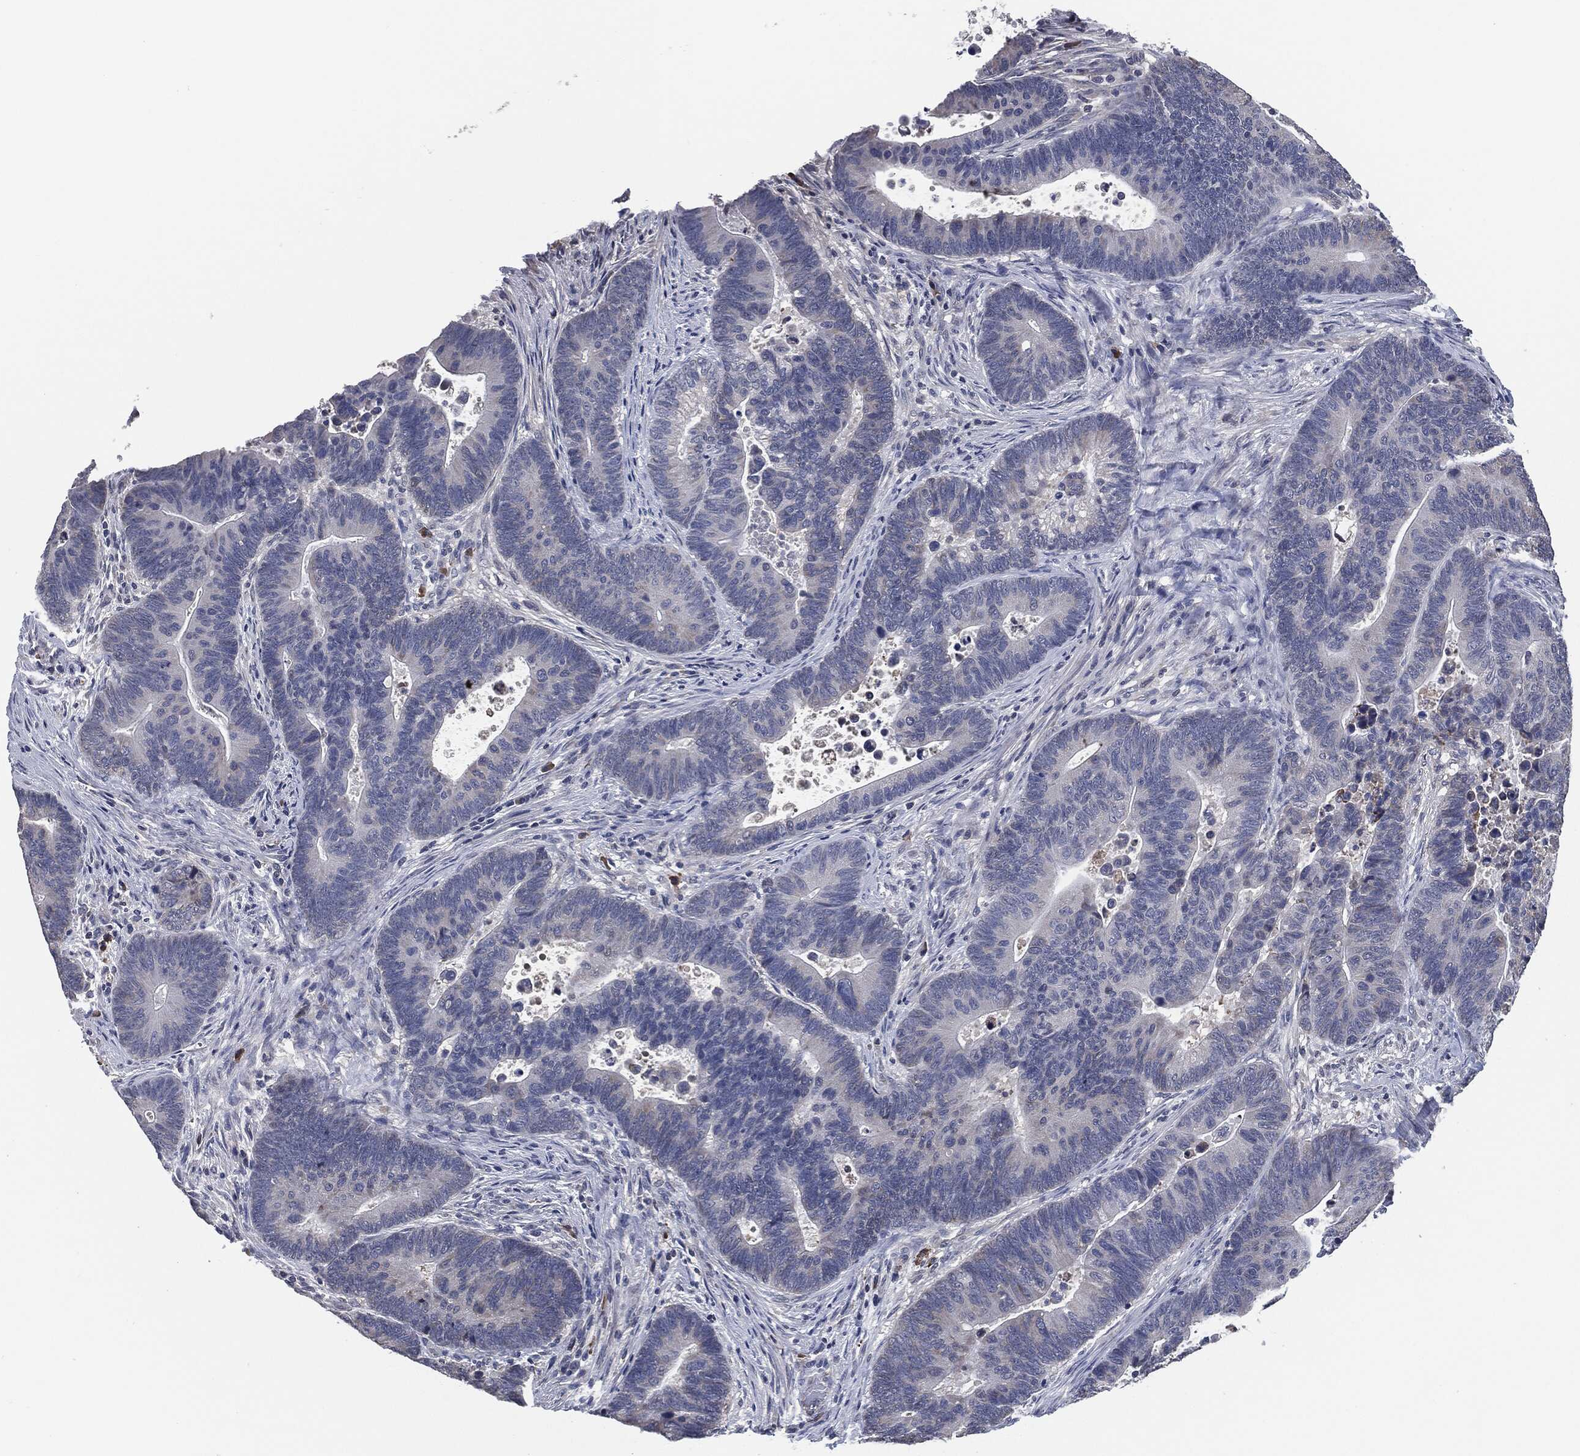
{"staining": {"intensity": "weak", "quantity": "<25%", "location": "cytoplasmic/membranous"}, "tissue": "colorectal cancer", "cell_type": "Tumor cells", "image_type": "cancer", "snomed": [{"axis": "morphology", "description": "Adenocarcinoma, NOS"}, {"axis": "topography", "description": "Colon"}], "caption": "There is no significant staining in tumor cells of colorectal cancer.", "gene": "IL2RG", "patient": {"sex": "male", "age": 75}}